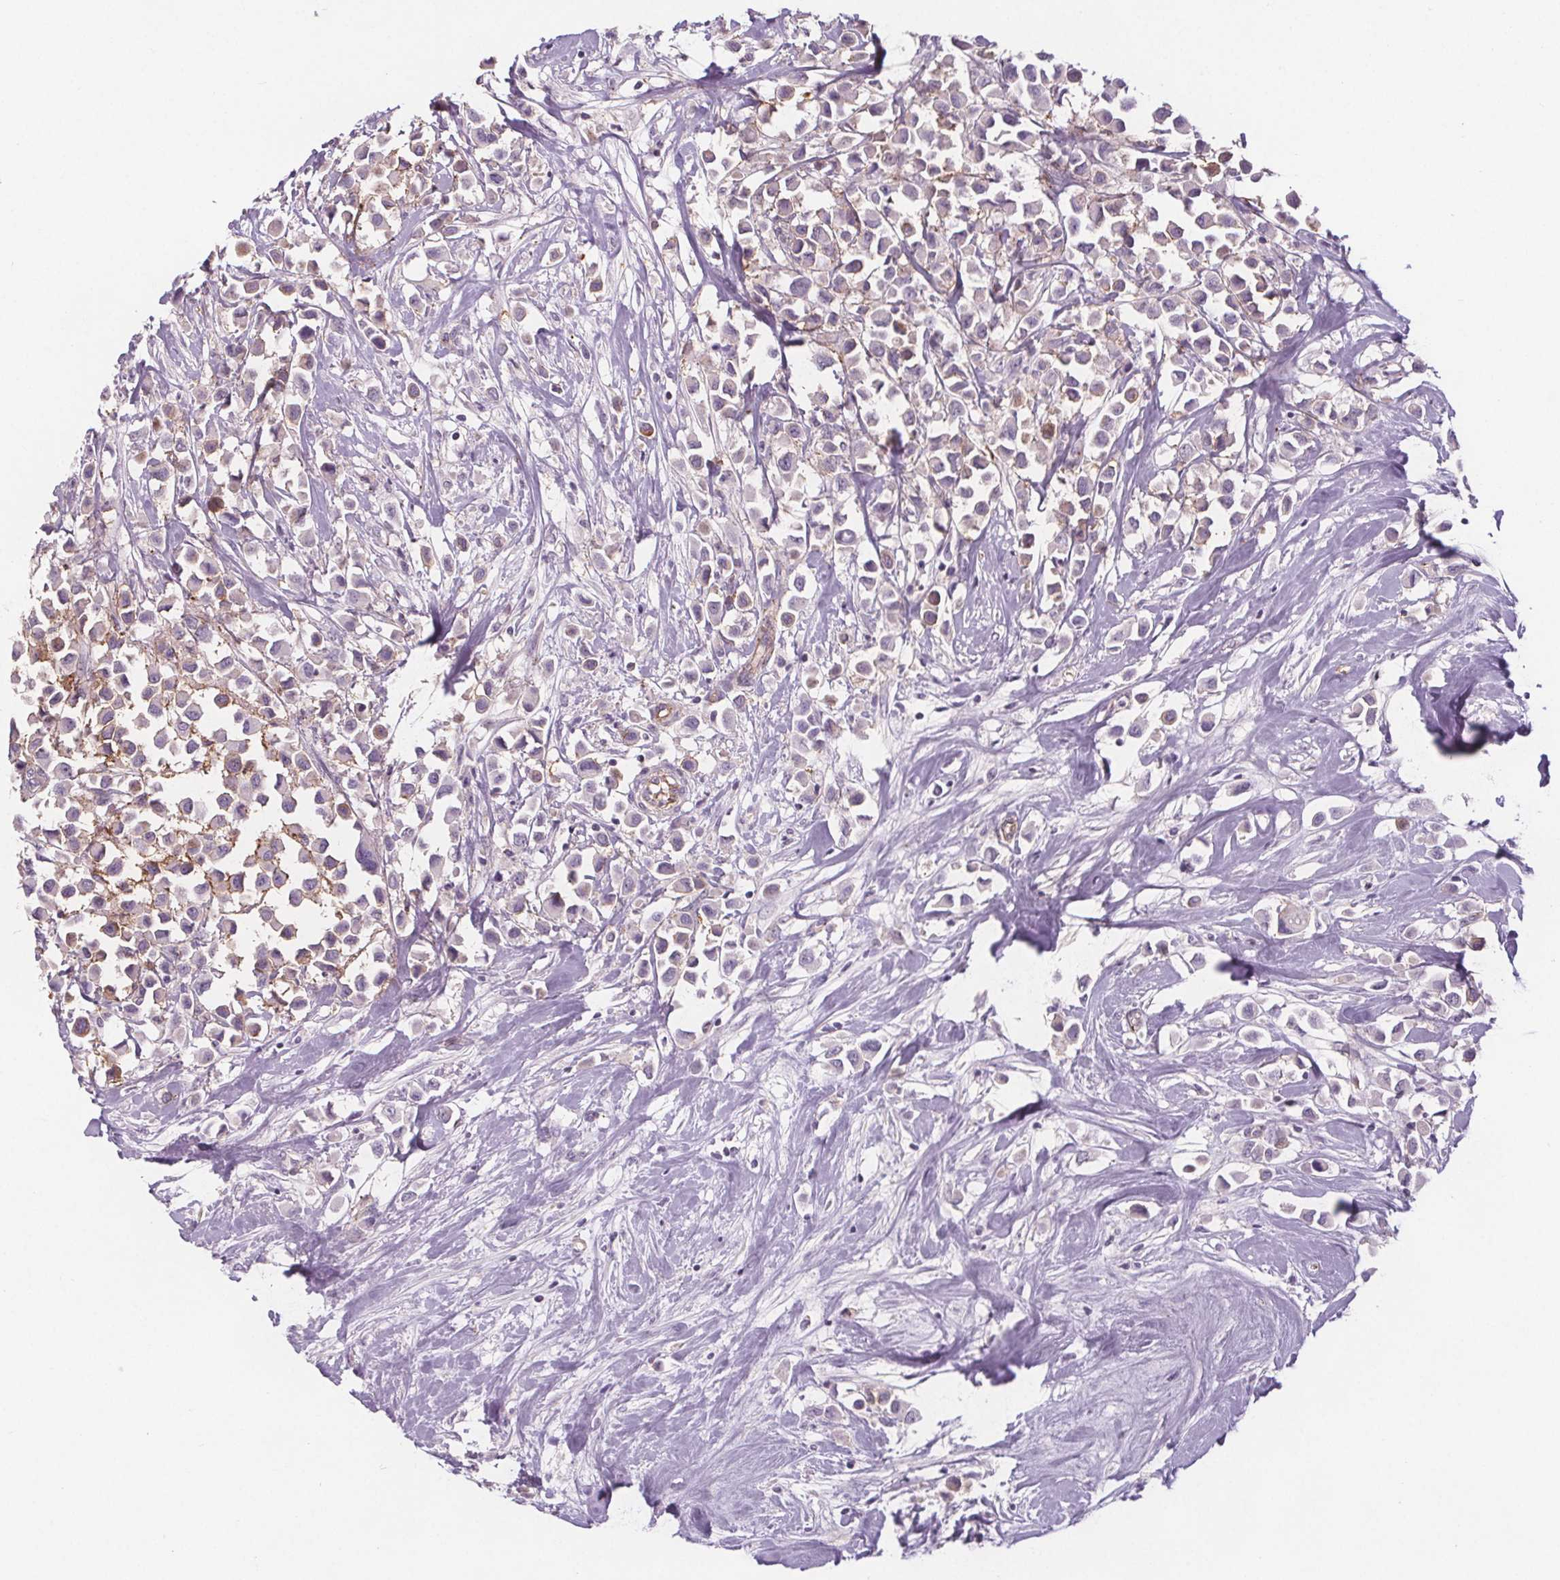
{"staining": {"intensity": "negative", "quantity": "none", "location": "none"}, "tissue": "breast cancer", "cell_type": "Tumor cells", "image_type": "cancer", "snomed": [{"axis": "morphology", "description": "Duct carcinoma"}, {"axis": "topography", "description": "Breast"}], "caption": "Immunohistochemistry (IHC) micrograph of invasive ductal carcinoma (breast) stained for a protein (brown), which exhibits no positivity in tumor cells. (DAB immunohistochemistry (IHC) visualized using brightfield microscopy, high magnification).", "gene": "ATP1A1", "patient": {"sex": "female", "age": 61}}